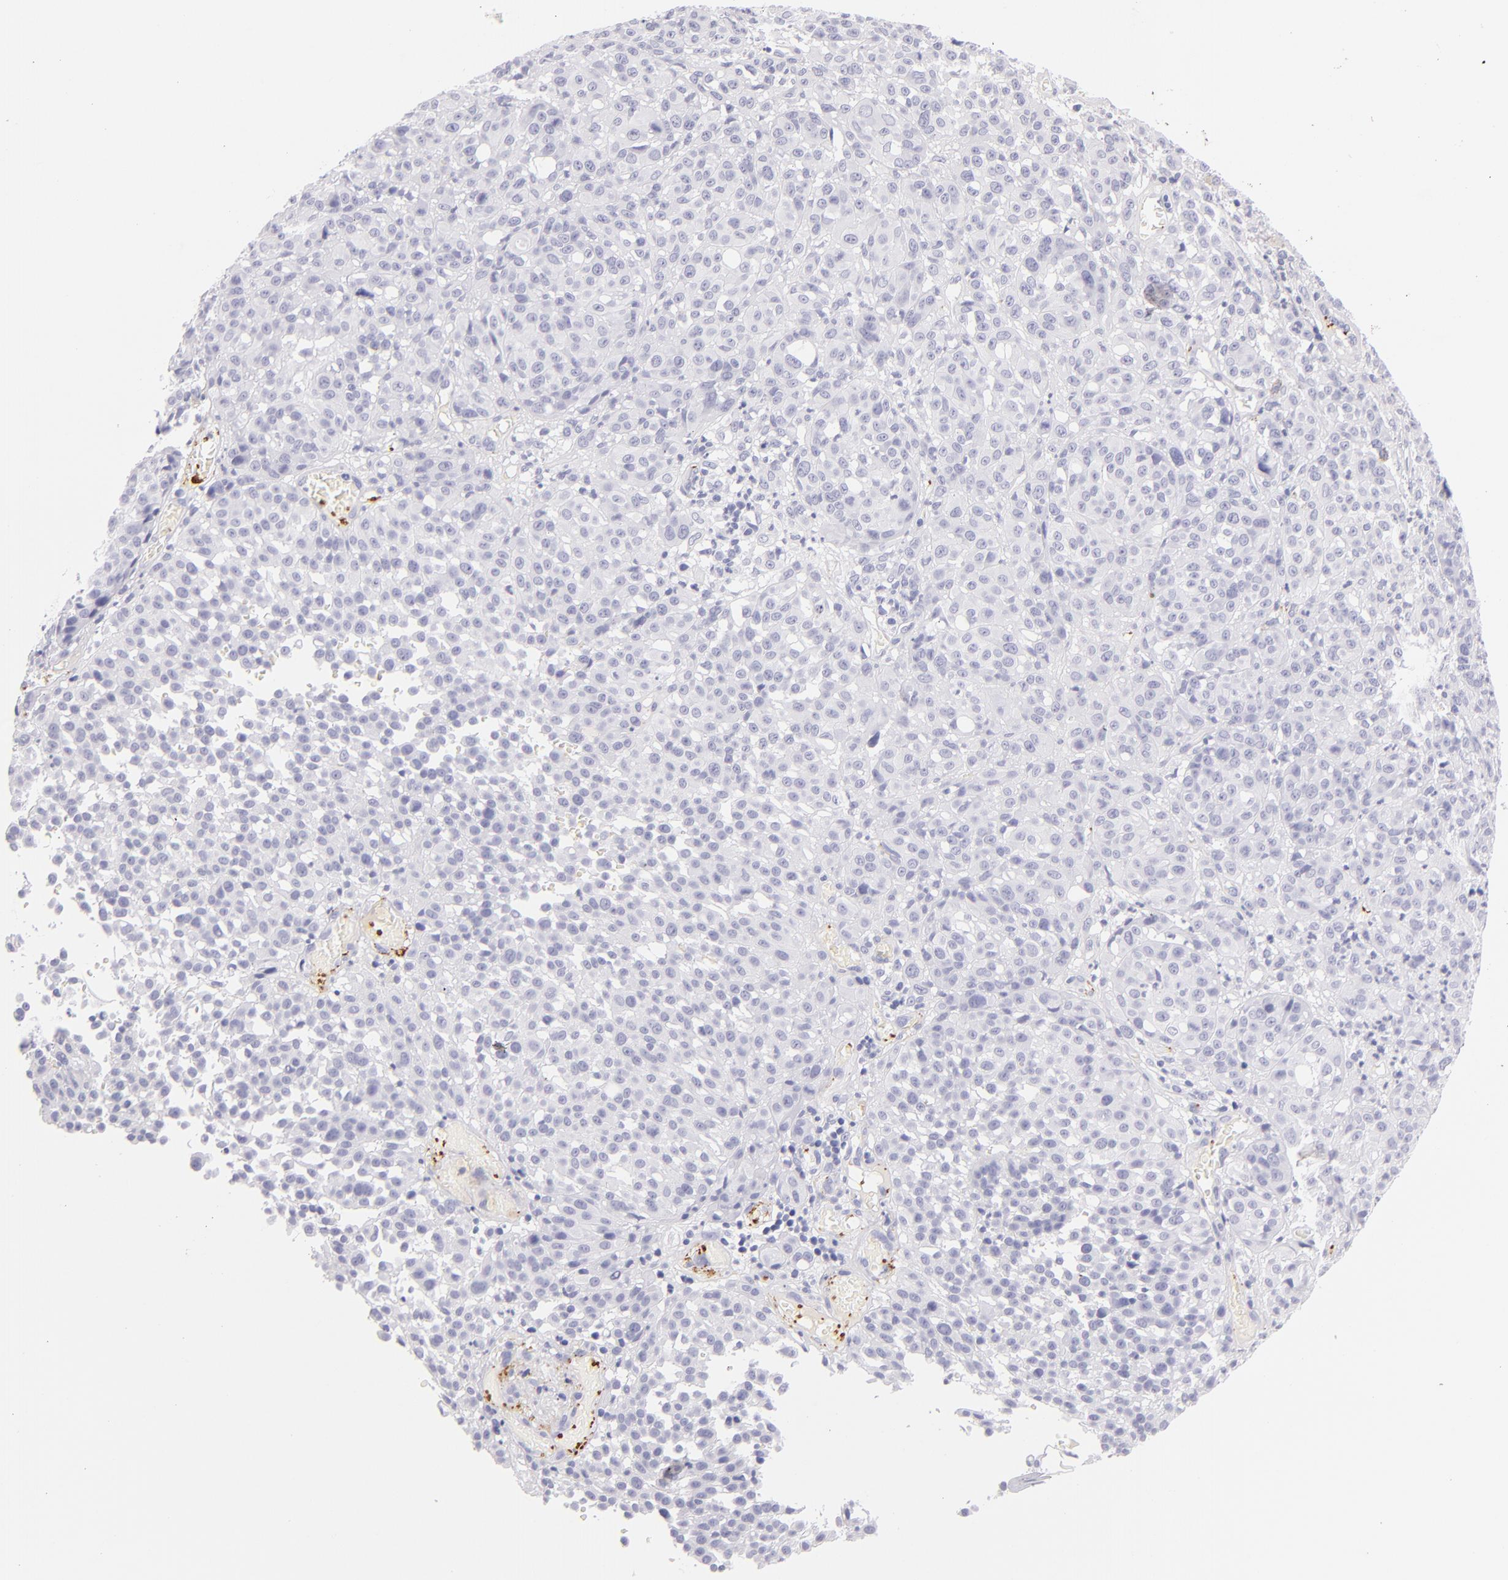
{"staining": {"intensity": "negative", "quantity": "none", "location": "none"}, "tissue": "melanoma", "cell_type": "Tumor cells", "image_type": "cancer", "snomed": [{"axis": "morphology", "description": "Malignant melanoma, NOS"}, {"axis": "topography", "description": "Skin"}], "caption": "Immunohistochemical staining of melanoma demonstrates no significant expression in tumor cells.", "gene": "GP1BA", "patient": {"sex": "female", "age": 49}}